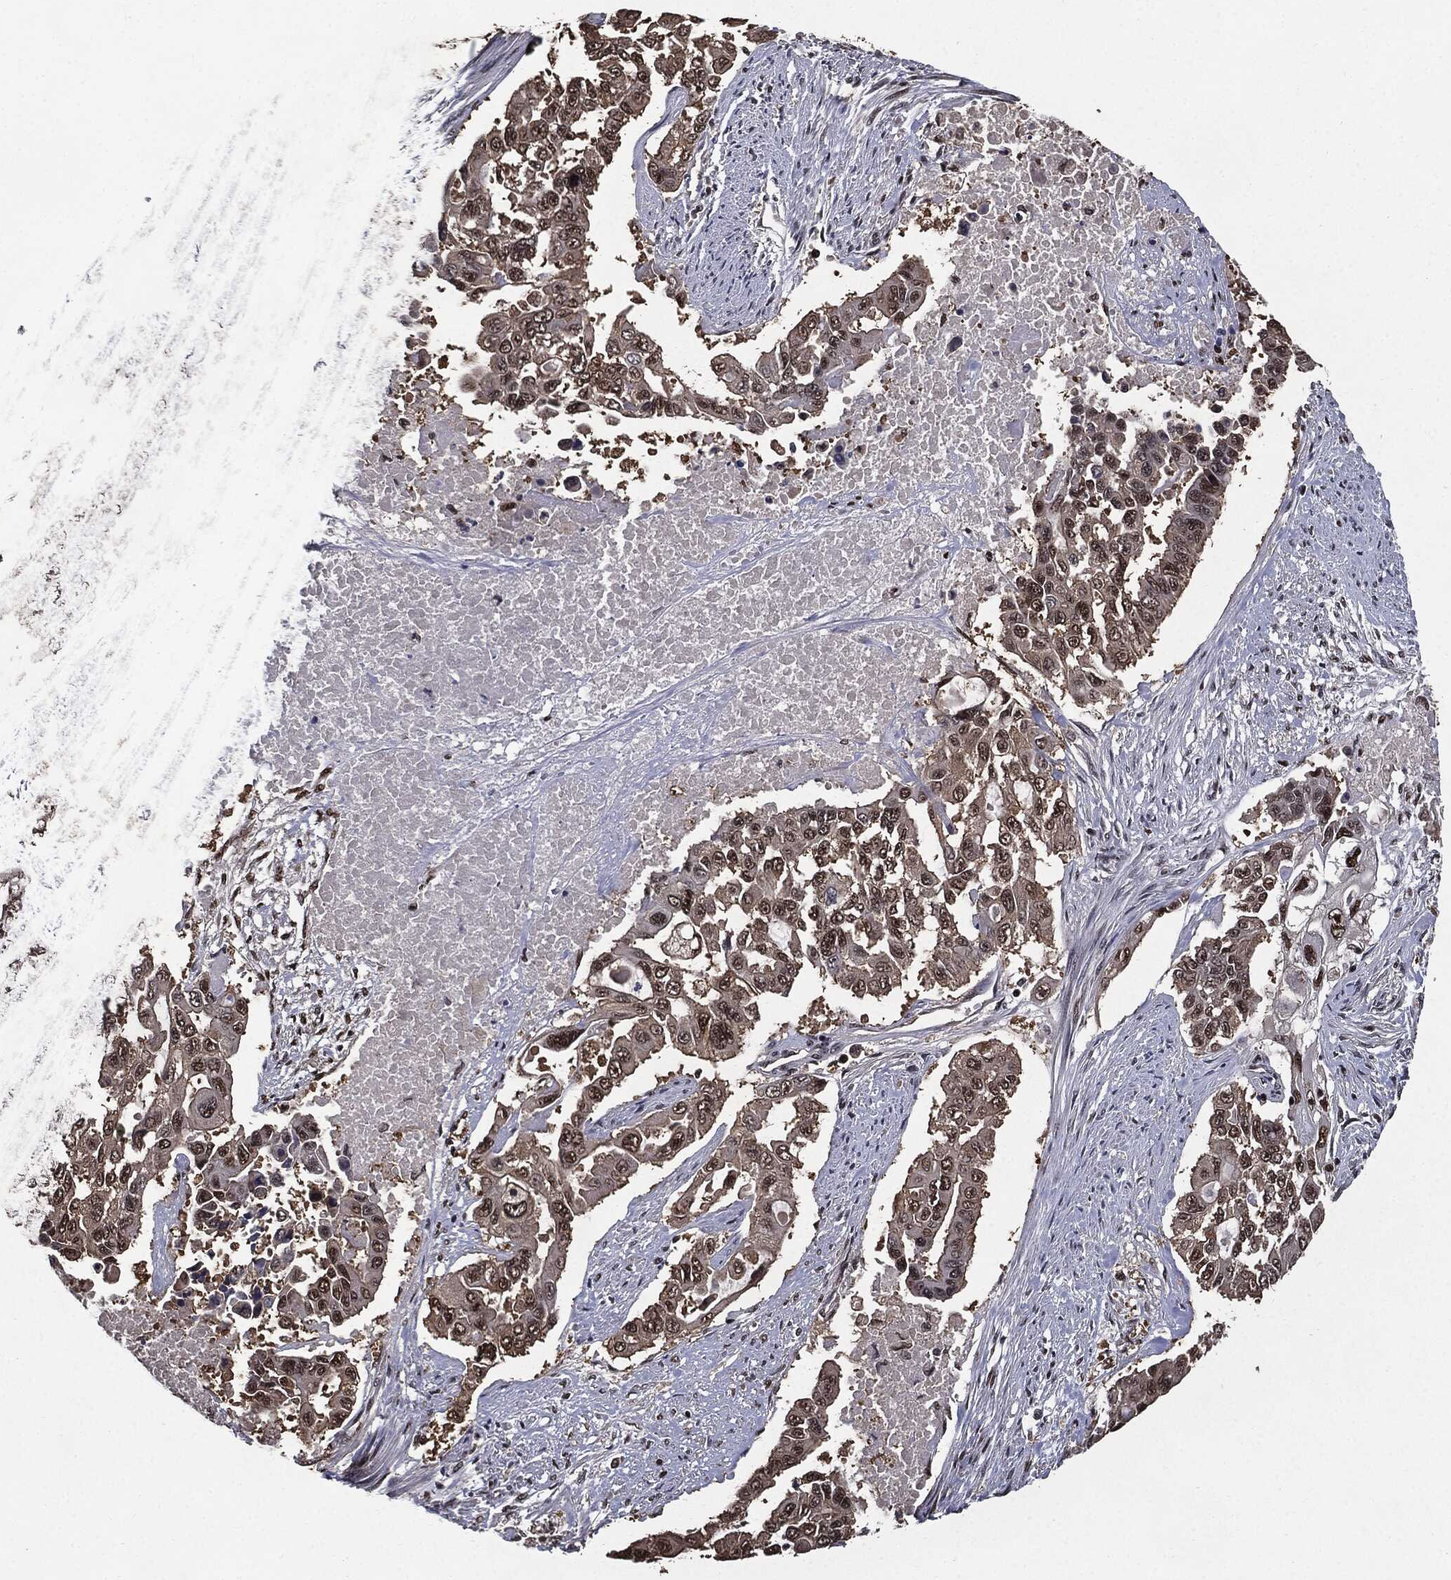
{"staining": {"intensity": "strong", "quantity": "25%-75%", "location": "nuclear"}, "tissue": "endometrial cancer", "cell_type": "Tumor cells", "image_type": "cancer", "snomed": [{"axis": "morphology", "description": "Adenocarcinoma, NOS"}, {"axis": "topography", "description": "Uterus"}], "caption": "DAB (3,3'-diaminobenzidine) immunohistochemical staining of human endometrial cancer (adenocarcinoma) displays strong nuclear protein staining in approximately 25%-75% of tumor cells.", "gene": "JUN", "patient": {"sex": "female", "age": 59}}